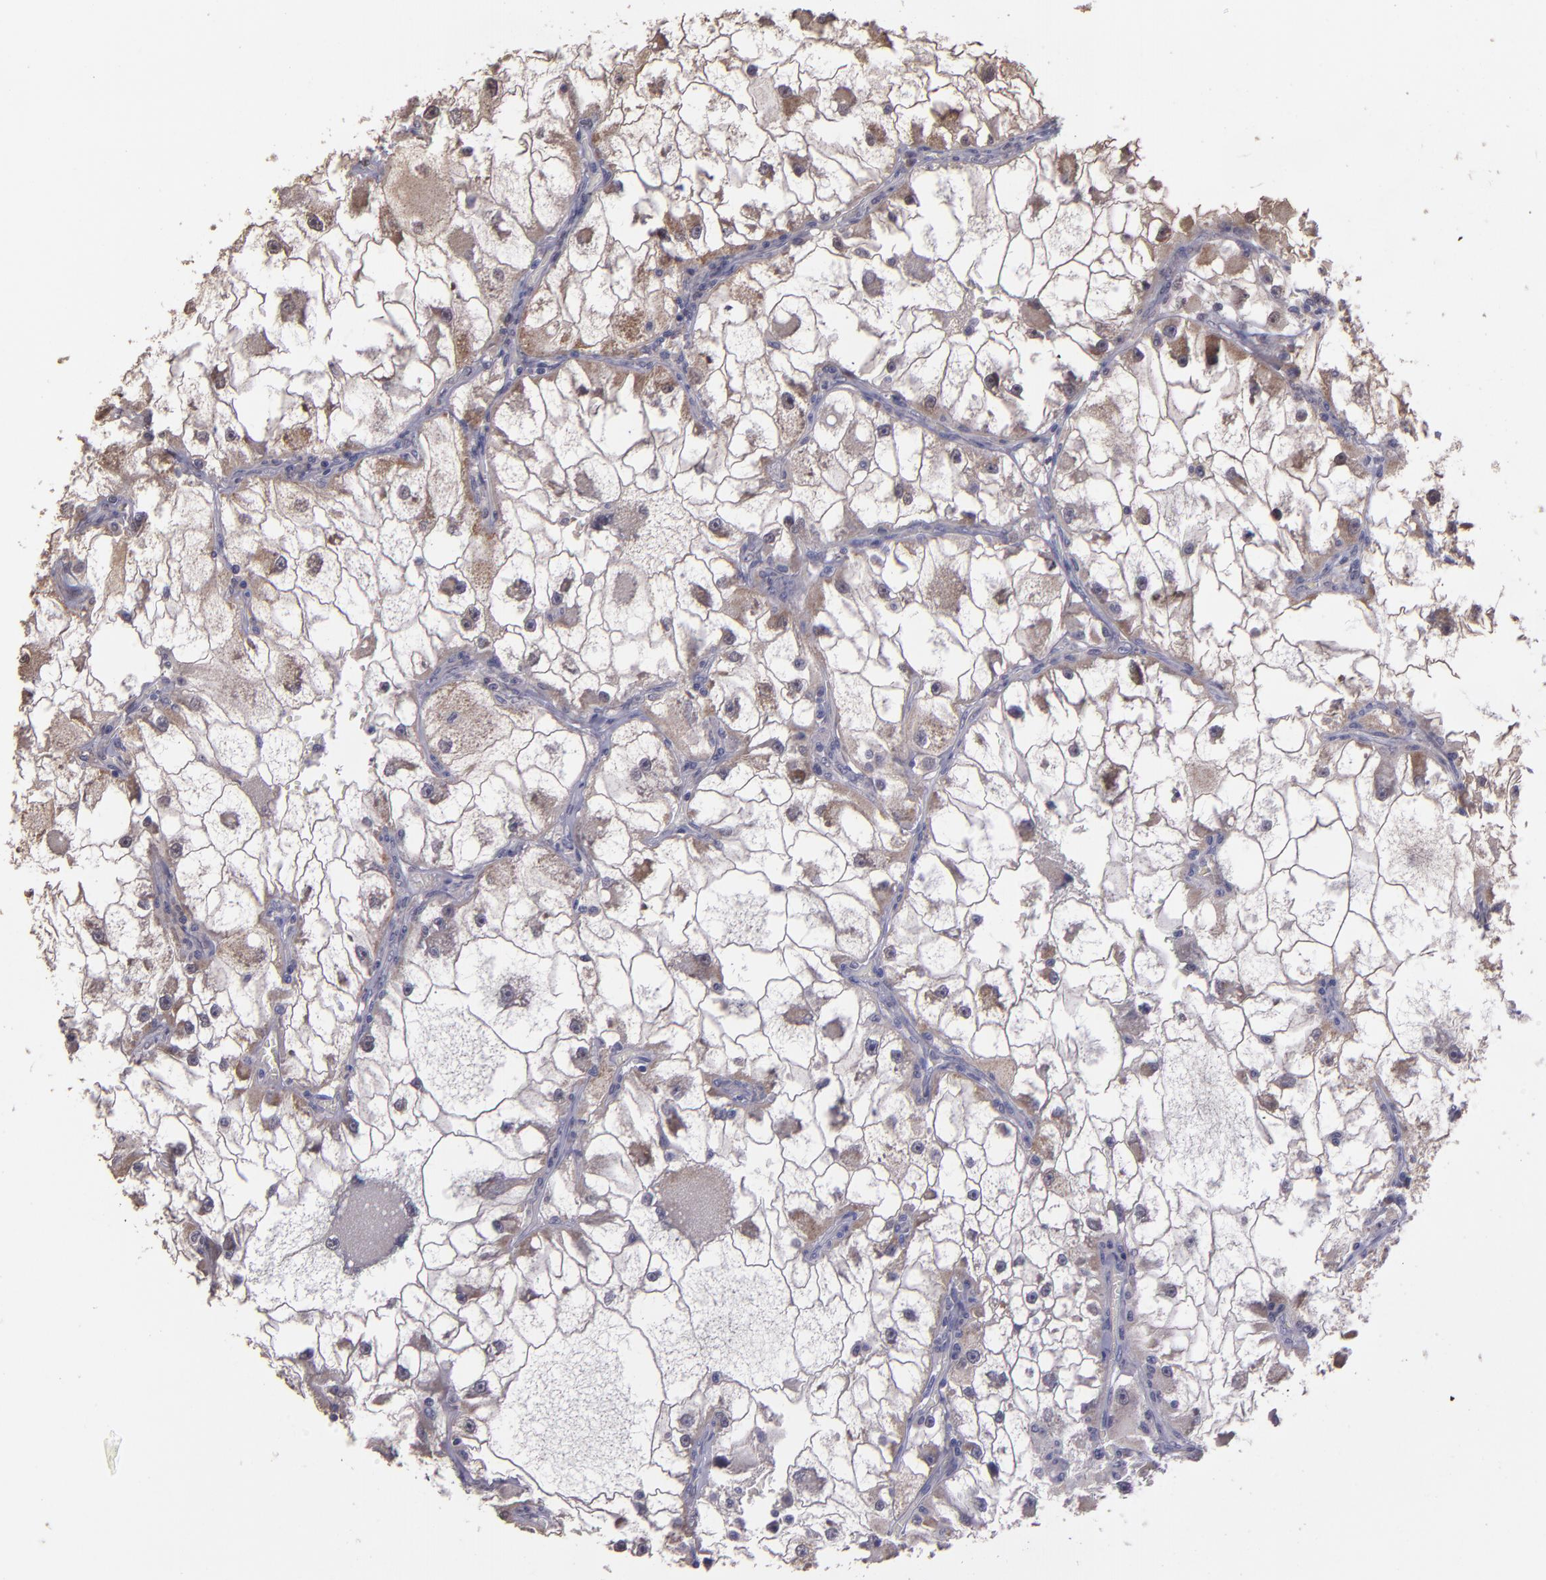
{"staining": {"intensity": "weak", "quantity": "25%-75%", "location": "cytoplasmic/membranous"}, "tissue": "renal cancer", "cell_type": "Tumor cells", "image_type": "cancer", "snomed": [{"axis": "morphology", "description": "Adenocarcinoma, NOS"}, {"axis": "topography", "description": "Kidney"}], "caption": "Renal cancer stained for a protein (brown) displays weak cytoplasmic/membranous positive expression in approximately 25%-75% of tumor cells.", "gene": "SERPINF2", "patient": {"sex": "female", "age": 73}}